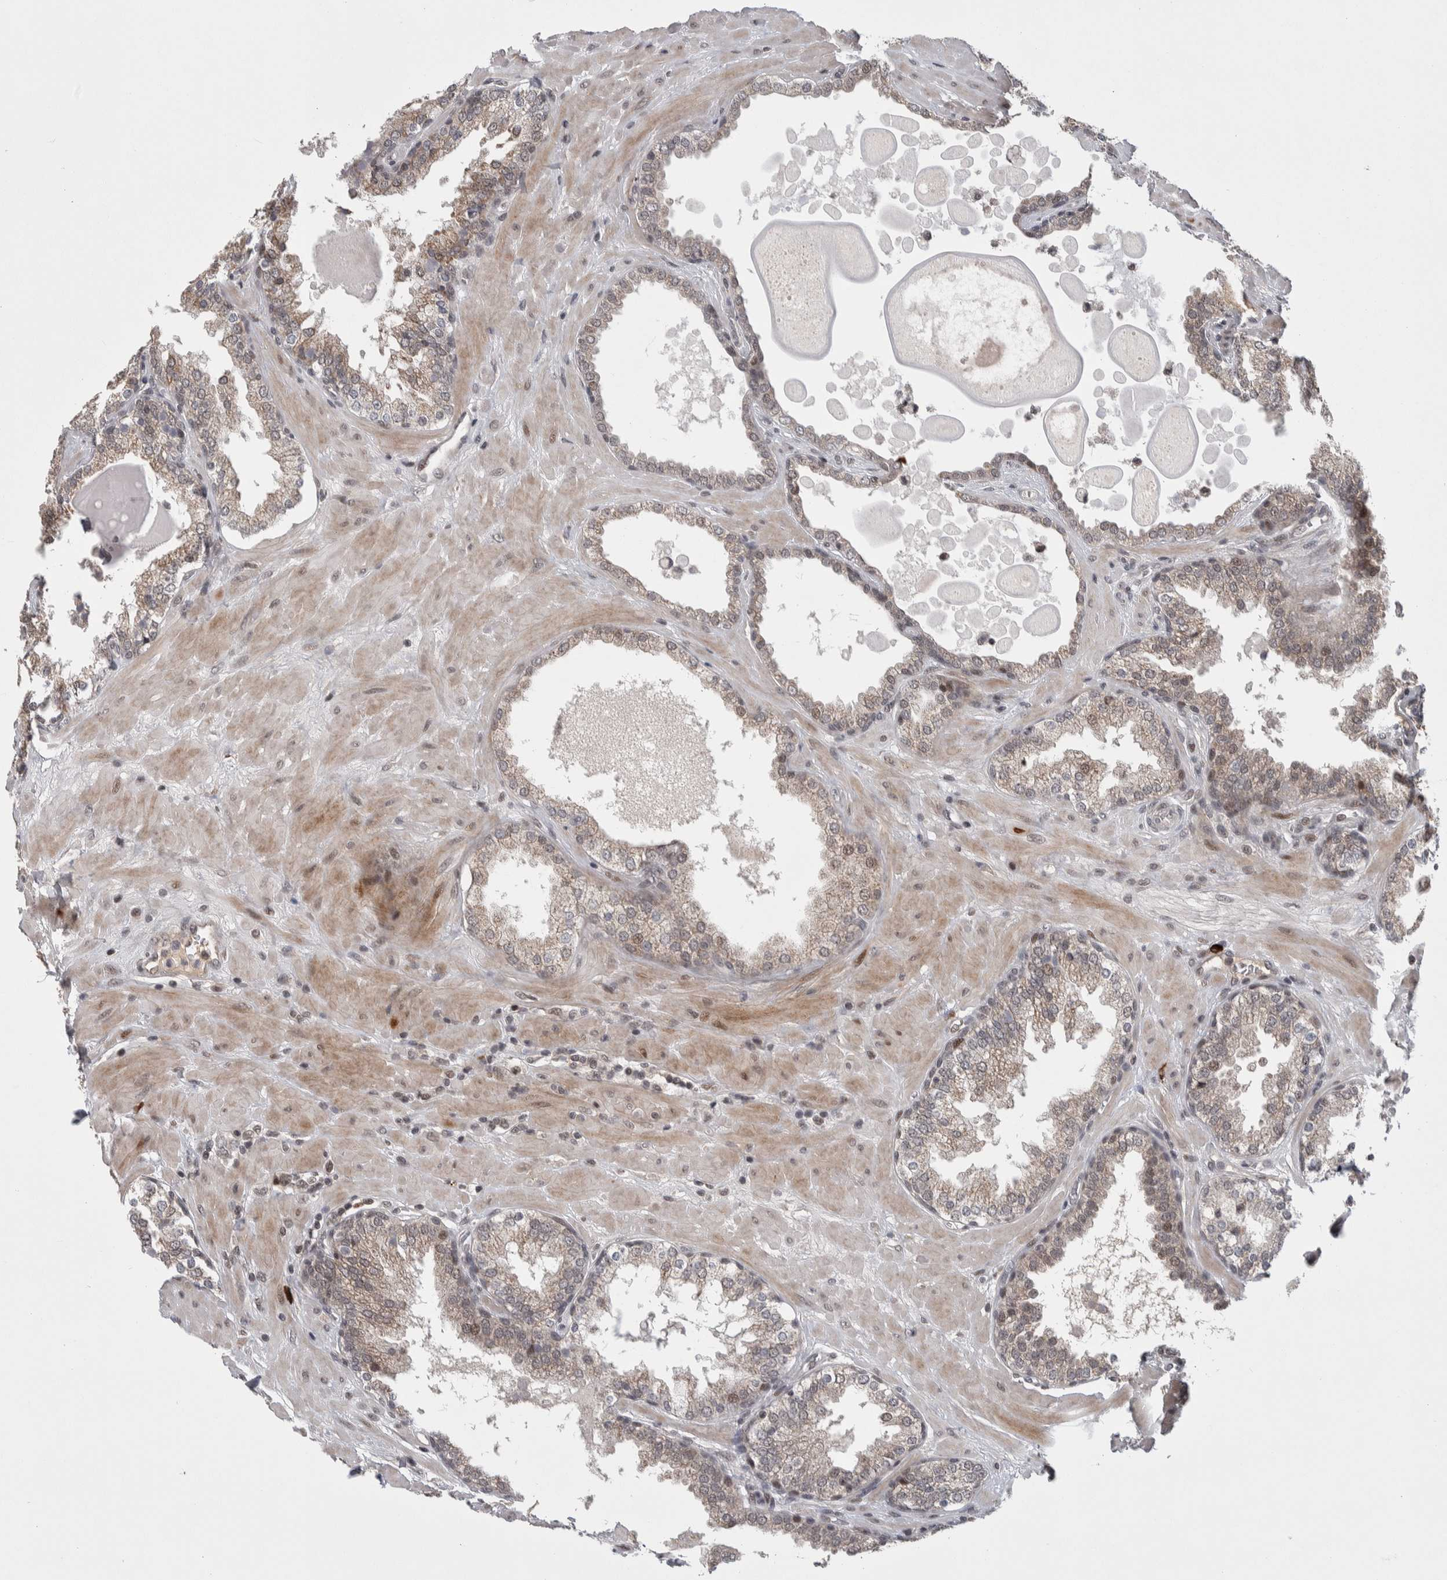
{"staining": {"intensity": "weak", "quantity": "25%-75%", "location": "cytoplasmic/membranous"}, "tissue": "prostate", "cell_type": "Glandular cells", "image_type": "normal", "snomed": [{"axis": "morphology", "description": "Normal tissue, NOS"}, {"axis": "topography", "description": "Prostate"}], "caption": "A photomicrograph of human prostate stained for a protein reveals weak cytoplasmic/membranous brown staining in glandular cells. (IHC, brightfield microscopy, high magnification).", "gene": "ZNF592", "patient": {"sex": "male", "age": 51}}